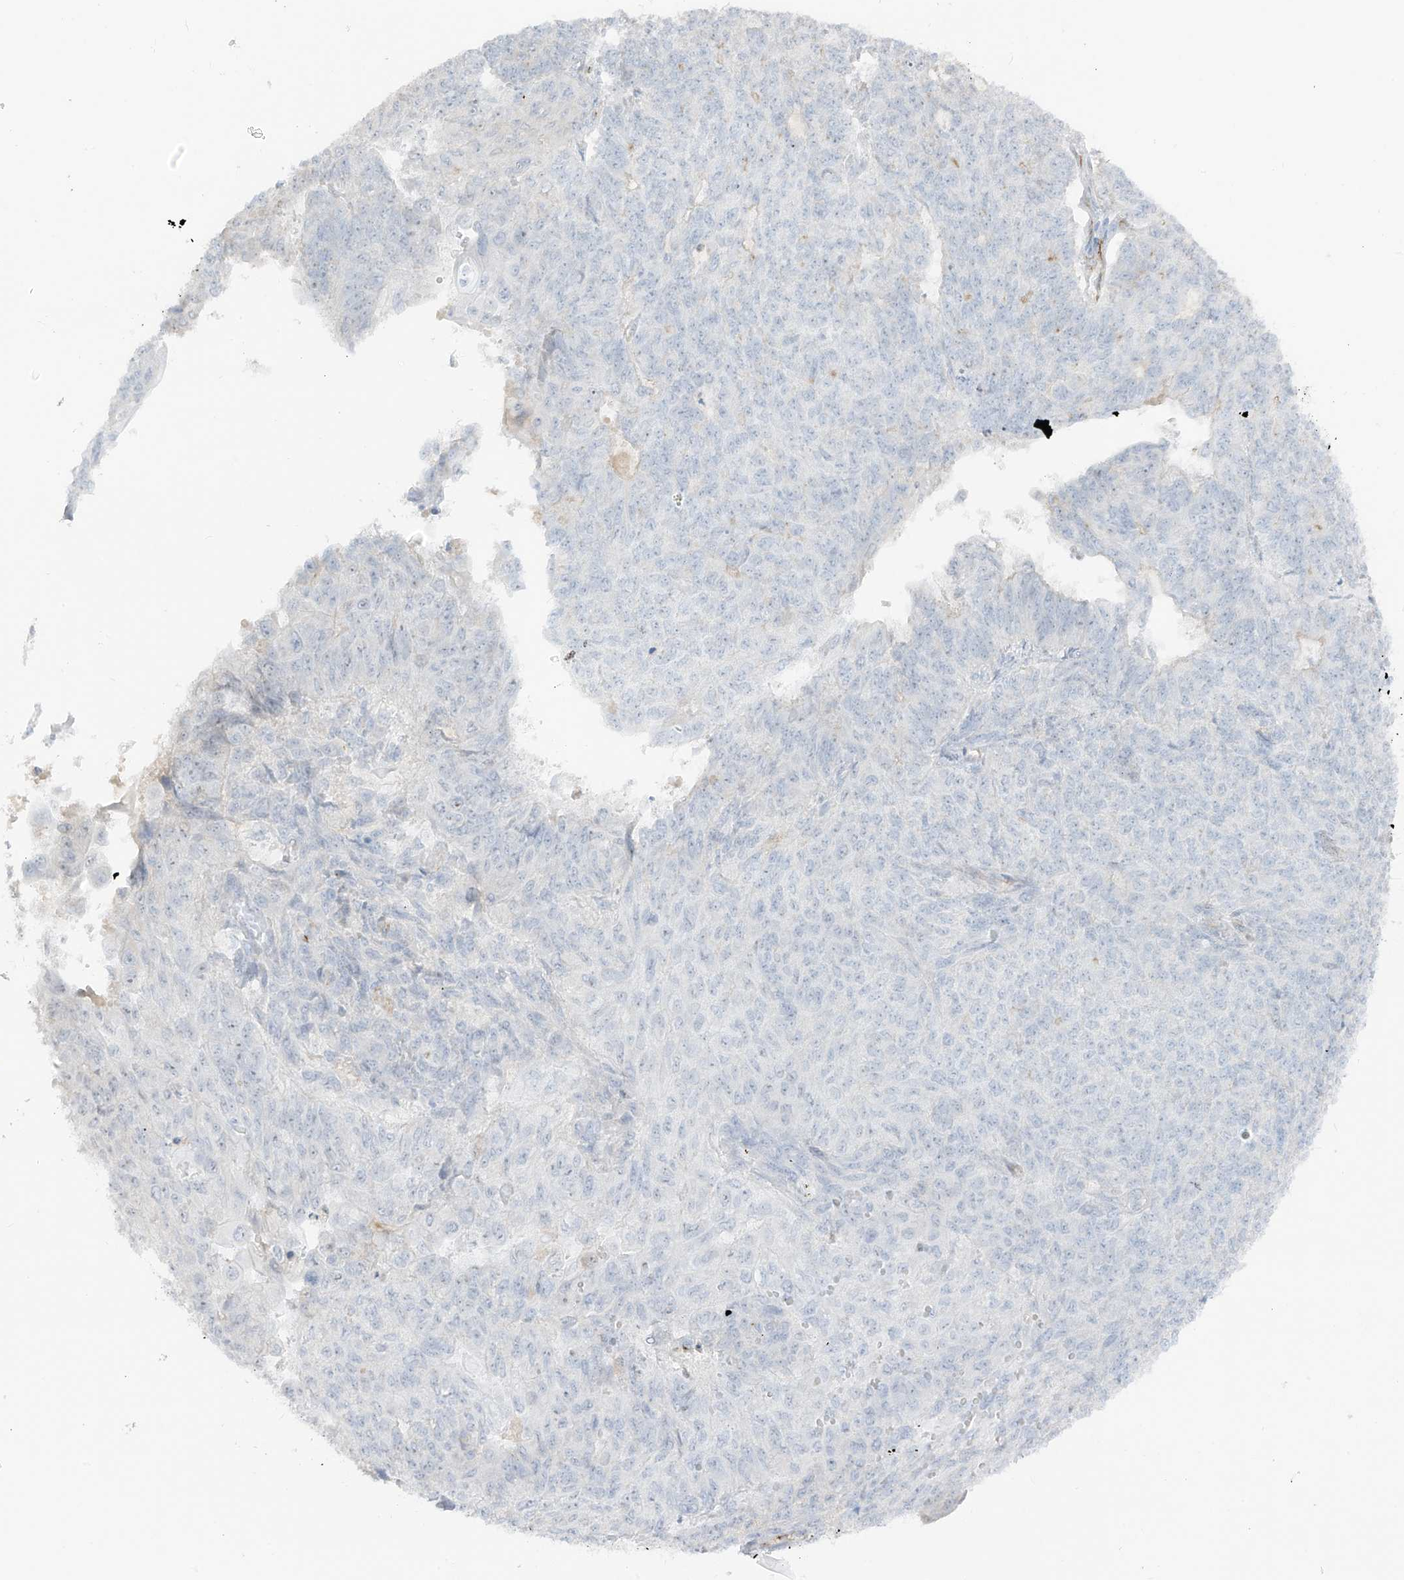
{"staining": {"intensity": "negative", "quantity": "none", "location": "none"}, "tissue": "endometrial cancer", "cell_type": "Tumor cells", "image_type": "cancer", "snomed": [{"axis": "morphology", "description": "Adenocarcinoma, NOS"}, {"axis": "topography", "description": "Endometrium"}], "caption": "A micrograph of human endometrial cancer (adenocarcinoma) is negative for staining in tumor cells. The staining was performed using DAB to visualize the protein expression in brown, while the nuclei were stained in blue with hematoxylin (Magnification: 20x).", "gene": "C11orf87", "patient": {"sex": "female", "age": 32}}